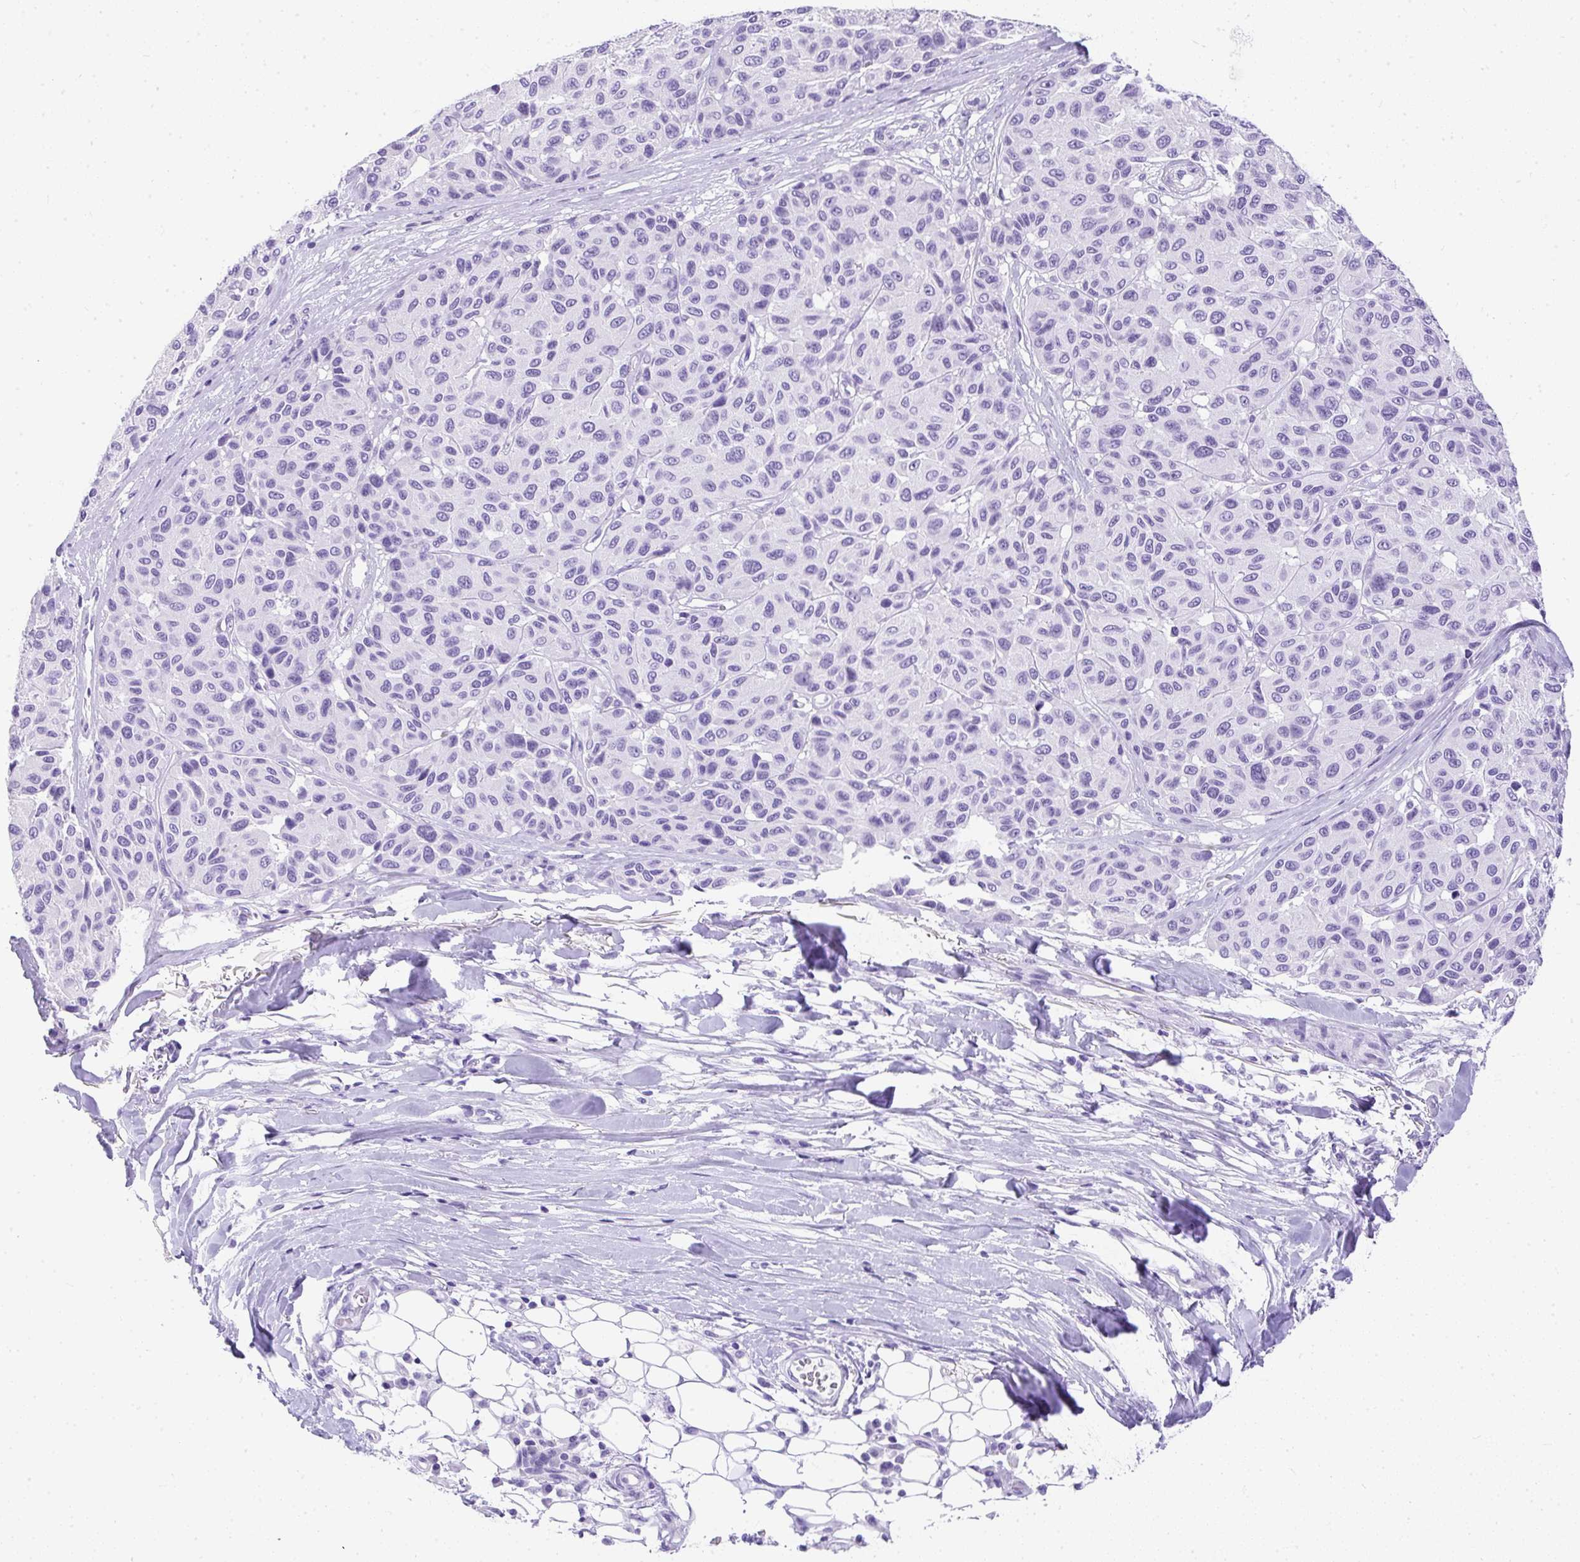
{"staining": {"intensity": "negative", "quantity": "none", "location": "none"}, "tissue": "melanoma", "cell_type": "Tumor cells", "image_type": "cancer", "snomed": [{"axis": "morphology", "description": "Malignant melanoma, NOS"}, {"axis": "topography", "description": "Skin"}], "caption": "The image reveals no staining of tumor cells in melanoma.", "gene": "AVIL", "patient": {"sex": "female", "age": 66}}